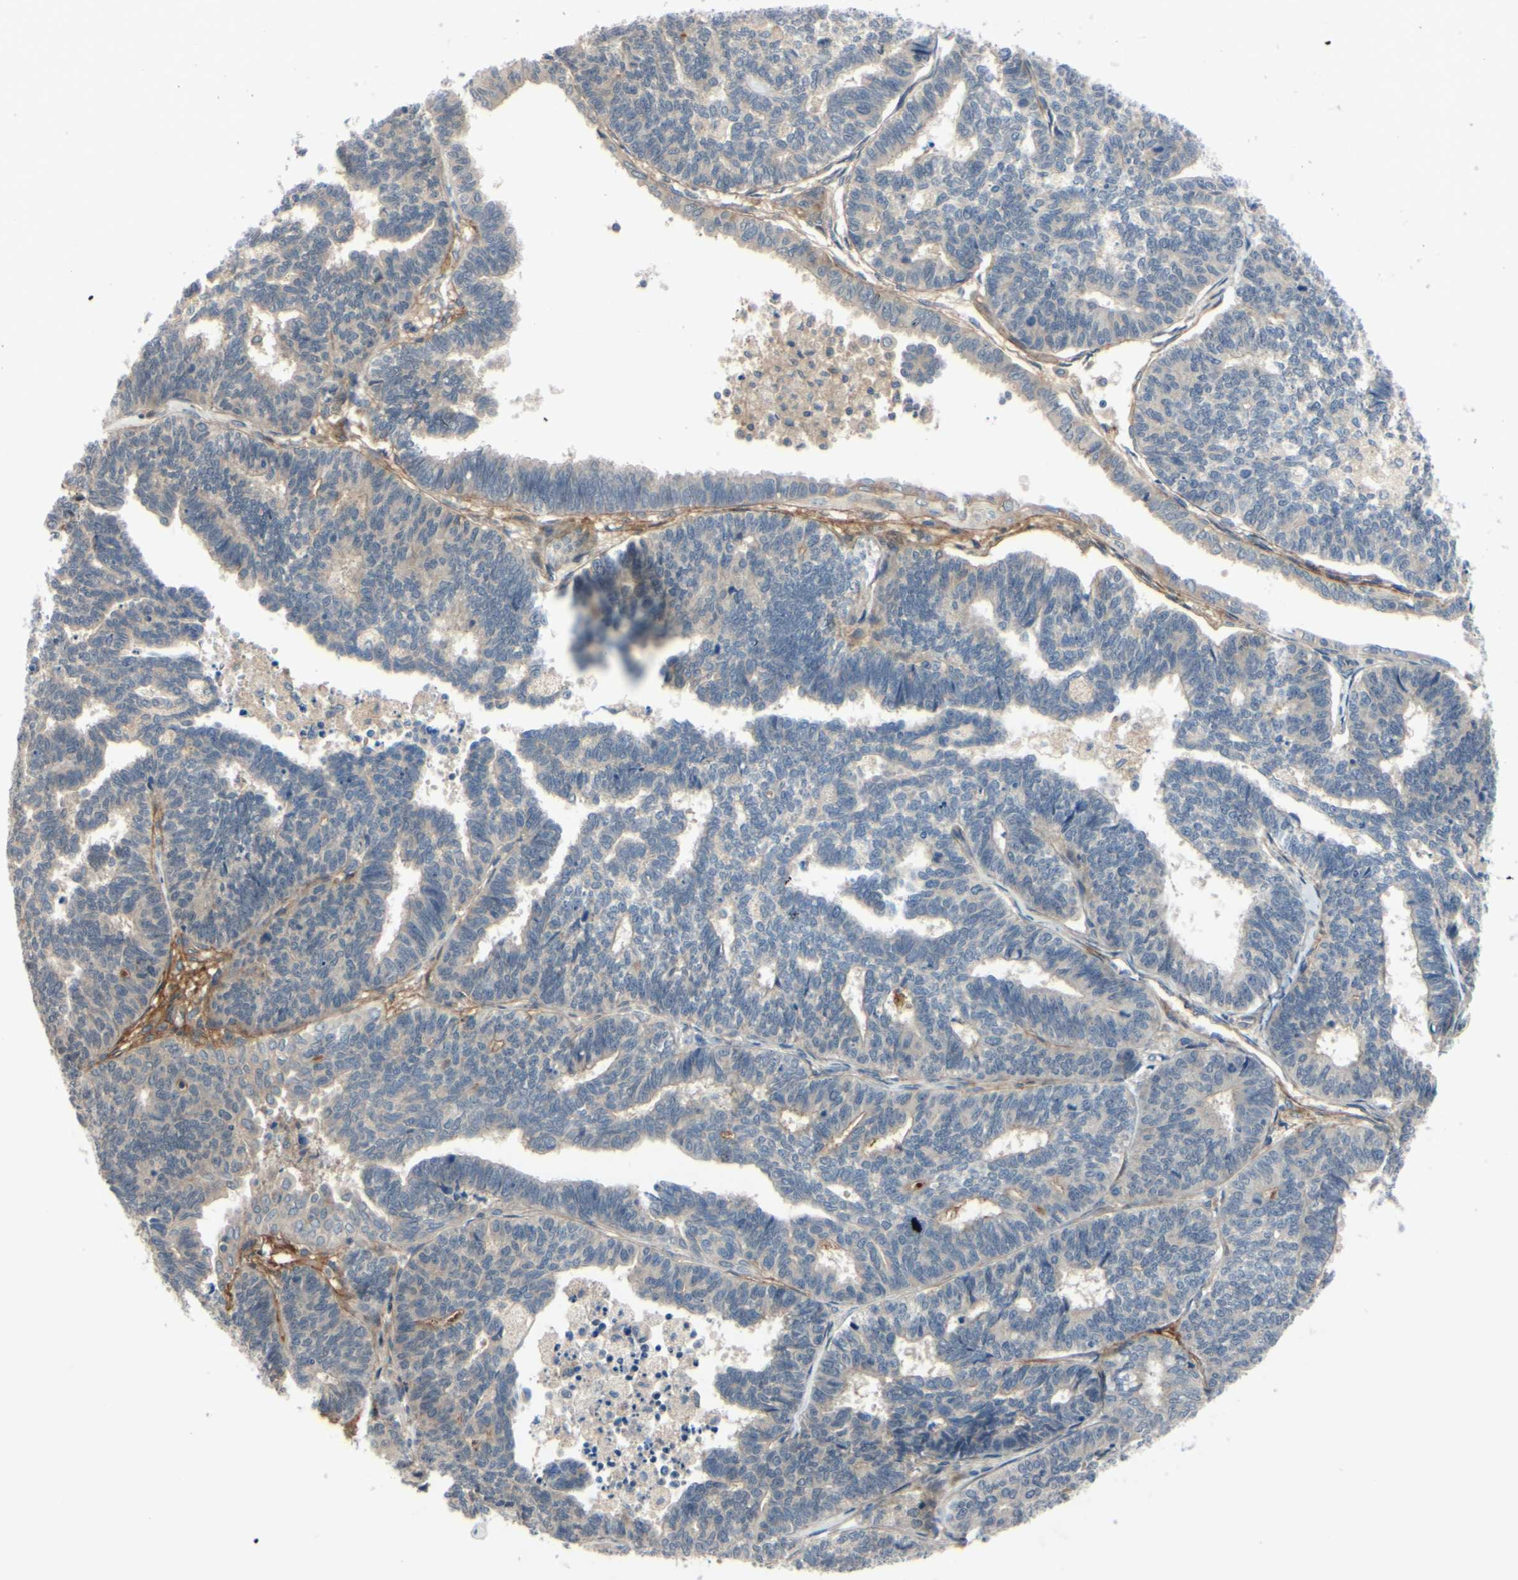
{"staining": {"intensity": "moderate", "quantity": "25%-75%", "location": "cytoplasmic/membranous"}, "tissue": "endometrial cancer", "cell_type": "Tumor cells", "image_type": "cancer", "snomed": [{"axis": "morphology", "description": "Adenocarcinoma, NOS"}, {"axis": "topography", "description": "Endometrium"}], "caption": "This image exhibits immunohistochemistry (IHC) staining of human endometrial cancer, with medium moderate cytoplasmic/membranous positivity in approximately 25%-75% of tumor cells.", "gene": "COMMD9", "patient": {"sex": "female", "age": 70}}